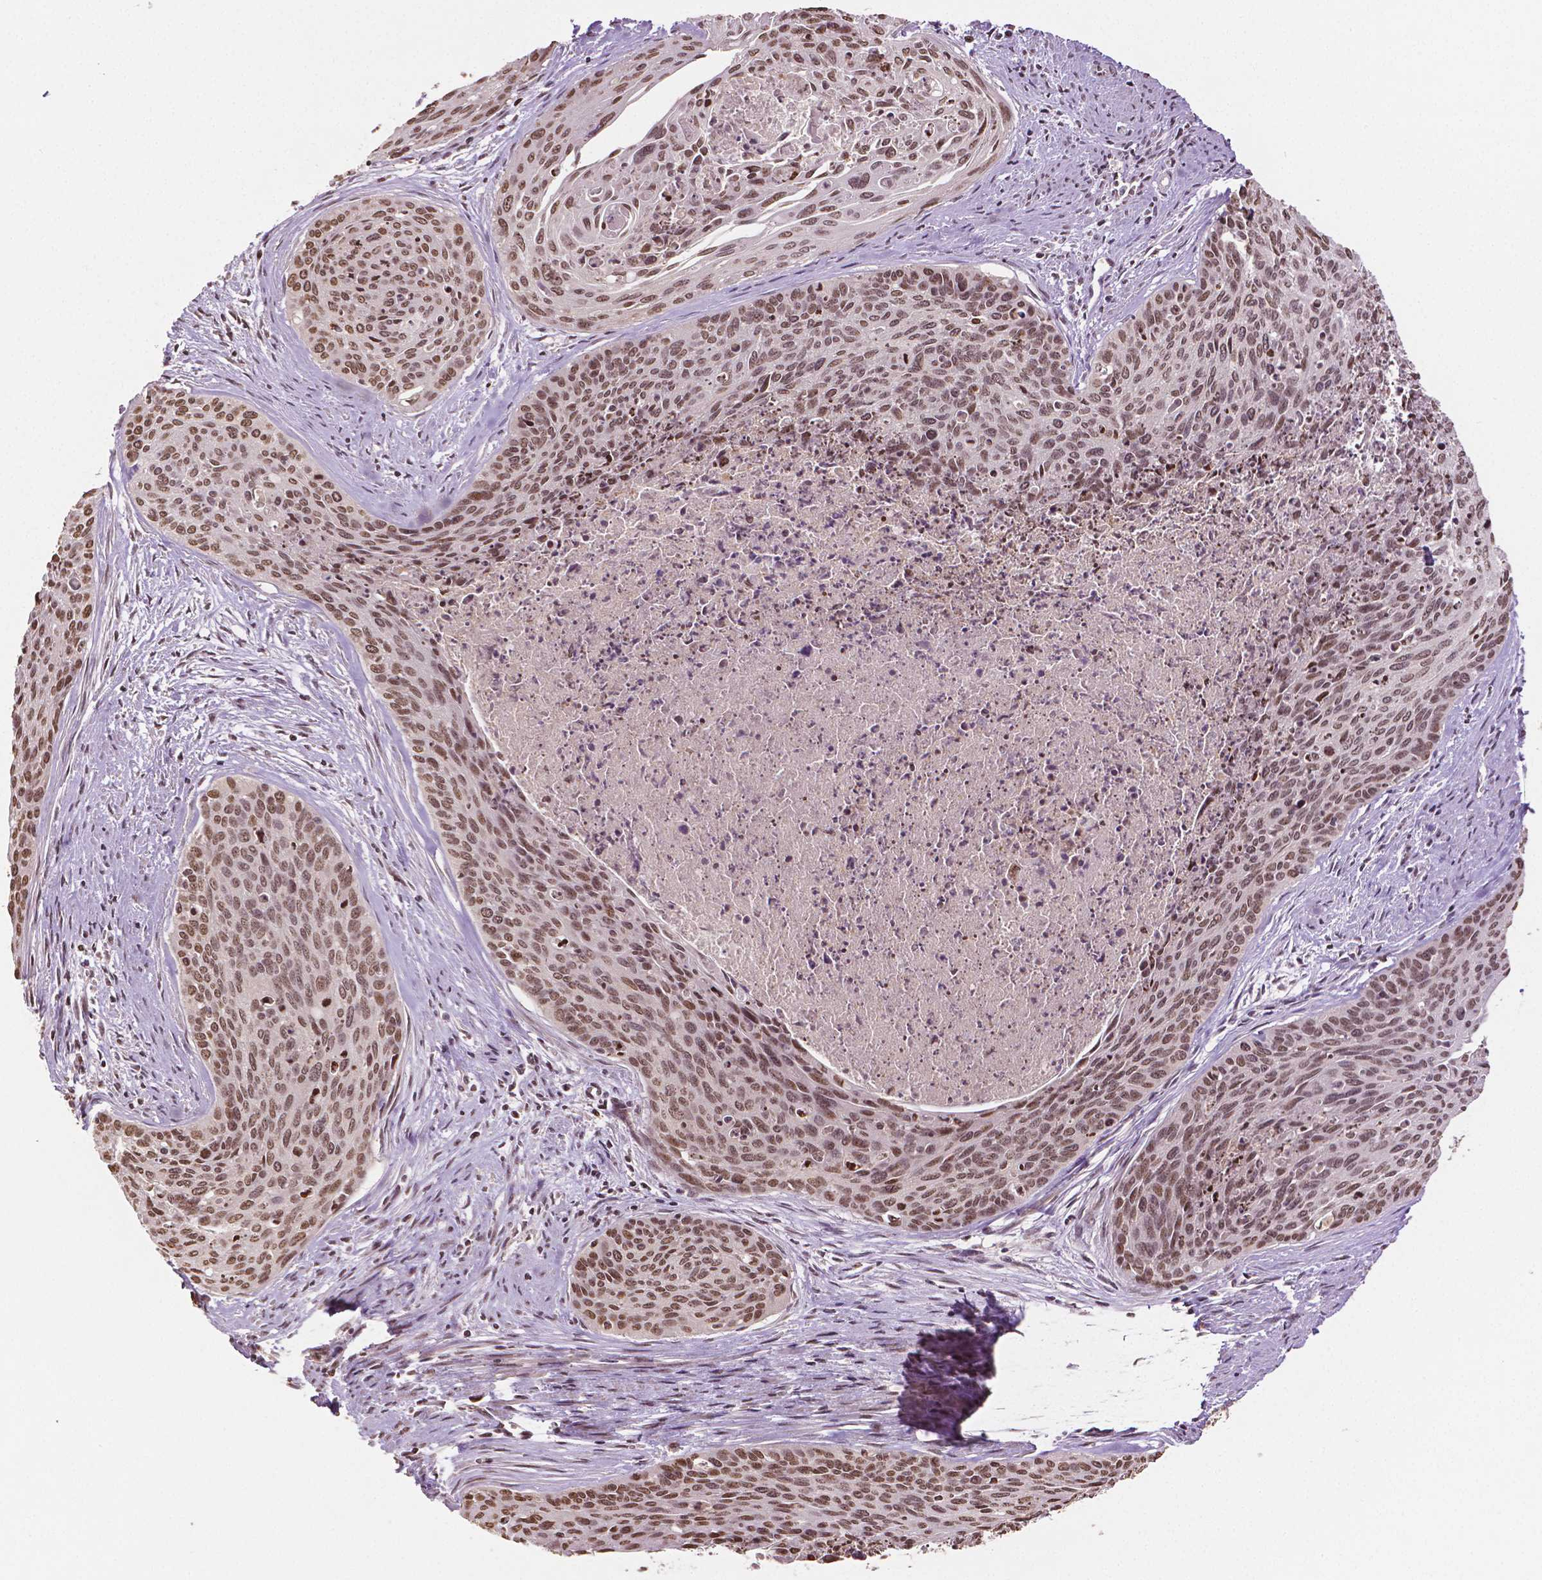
{"staining": {"intensity": "moderate", "quantity": ">75%", "location": "nuclear"}, "tissue": "cervical cancer", "cell_type": "Tumor cells", "image_type": "cancer", "snomed": [{"axis": "morphology", "description": "Squamous cell carcinoma, NOS"}, {"axis": "topography", "description": "Cervix"}], "caption": "Protein staining shows moderate nuclear staining in about >75% of tumor cells in cervical squamous cell carcinoma. (Stains: DAB in brown, nuclei in blue, Microscopy: brightfield microscopy at high magnification).", "gene": "DEK", "patient": {"sex": "female", "age": 55}}